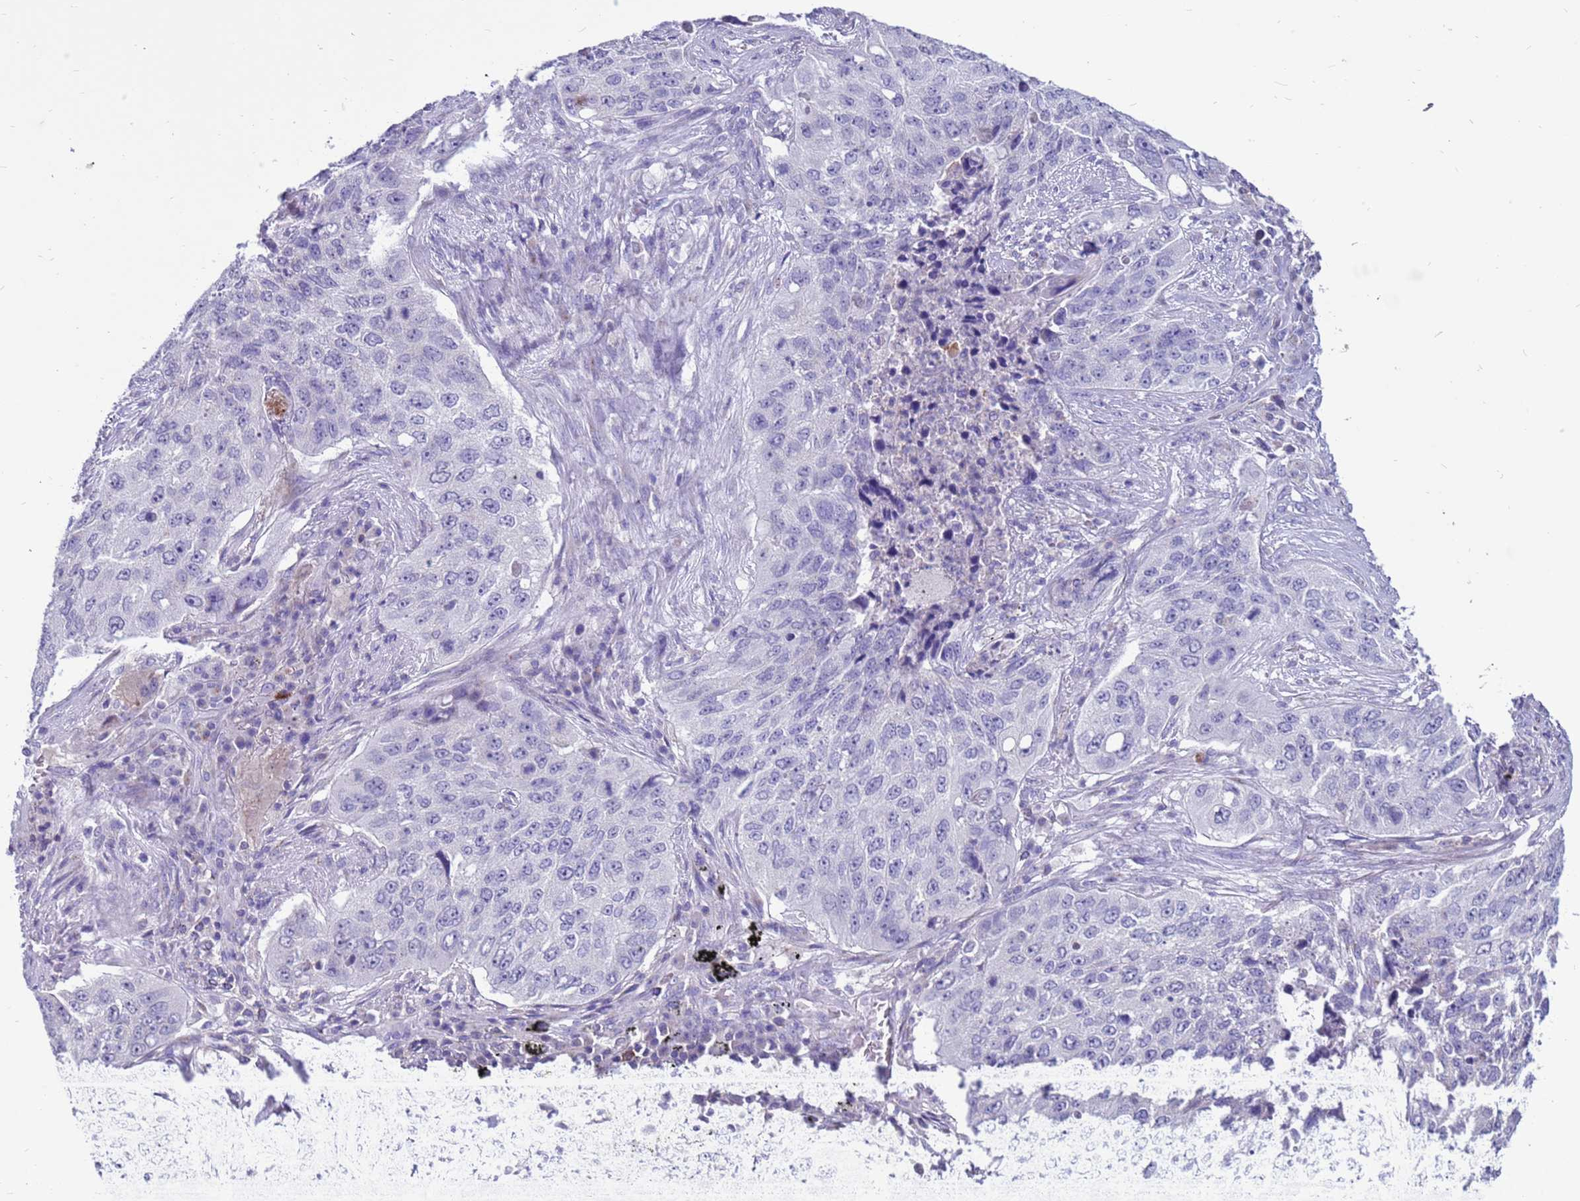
{"staining": {"intensity": "negative", "quantity": "none", "location": "none"}, "tissue": "lung cancer", "cell_type": "Tumor cells", "image_type": "cancer", "snomed": [{"axis": "morphology", "description": "Squamous cell carcinoma, NOS"}, {"axis": "topography", "description": "Lung"}], "caption": "Tumor cells are negative for brown protein staining in lung cancer.", "gene": "PDE10A", "patient": {"sex": "female", "age": 63}}